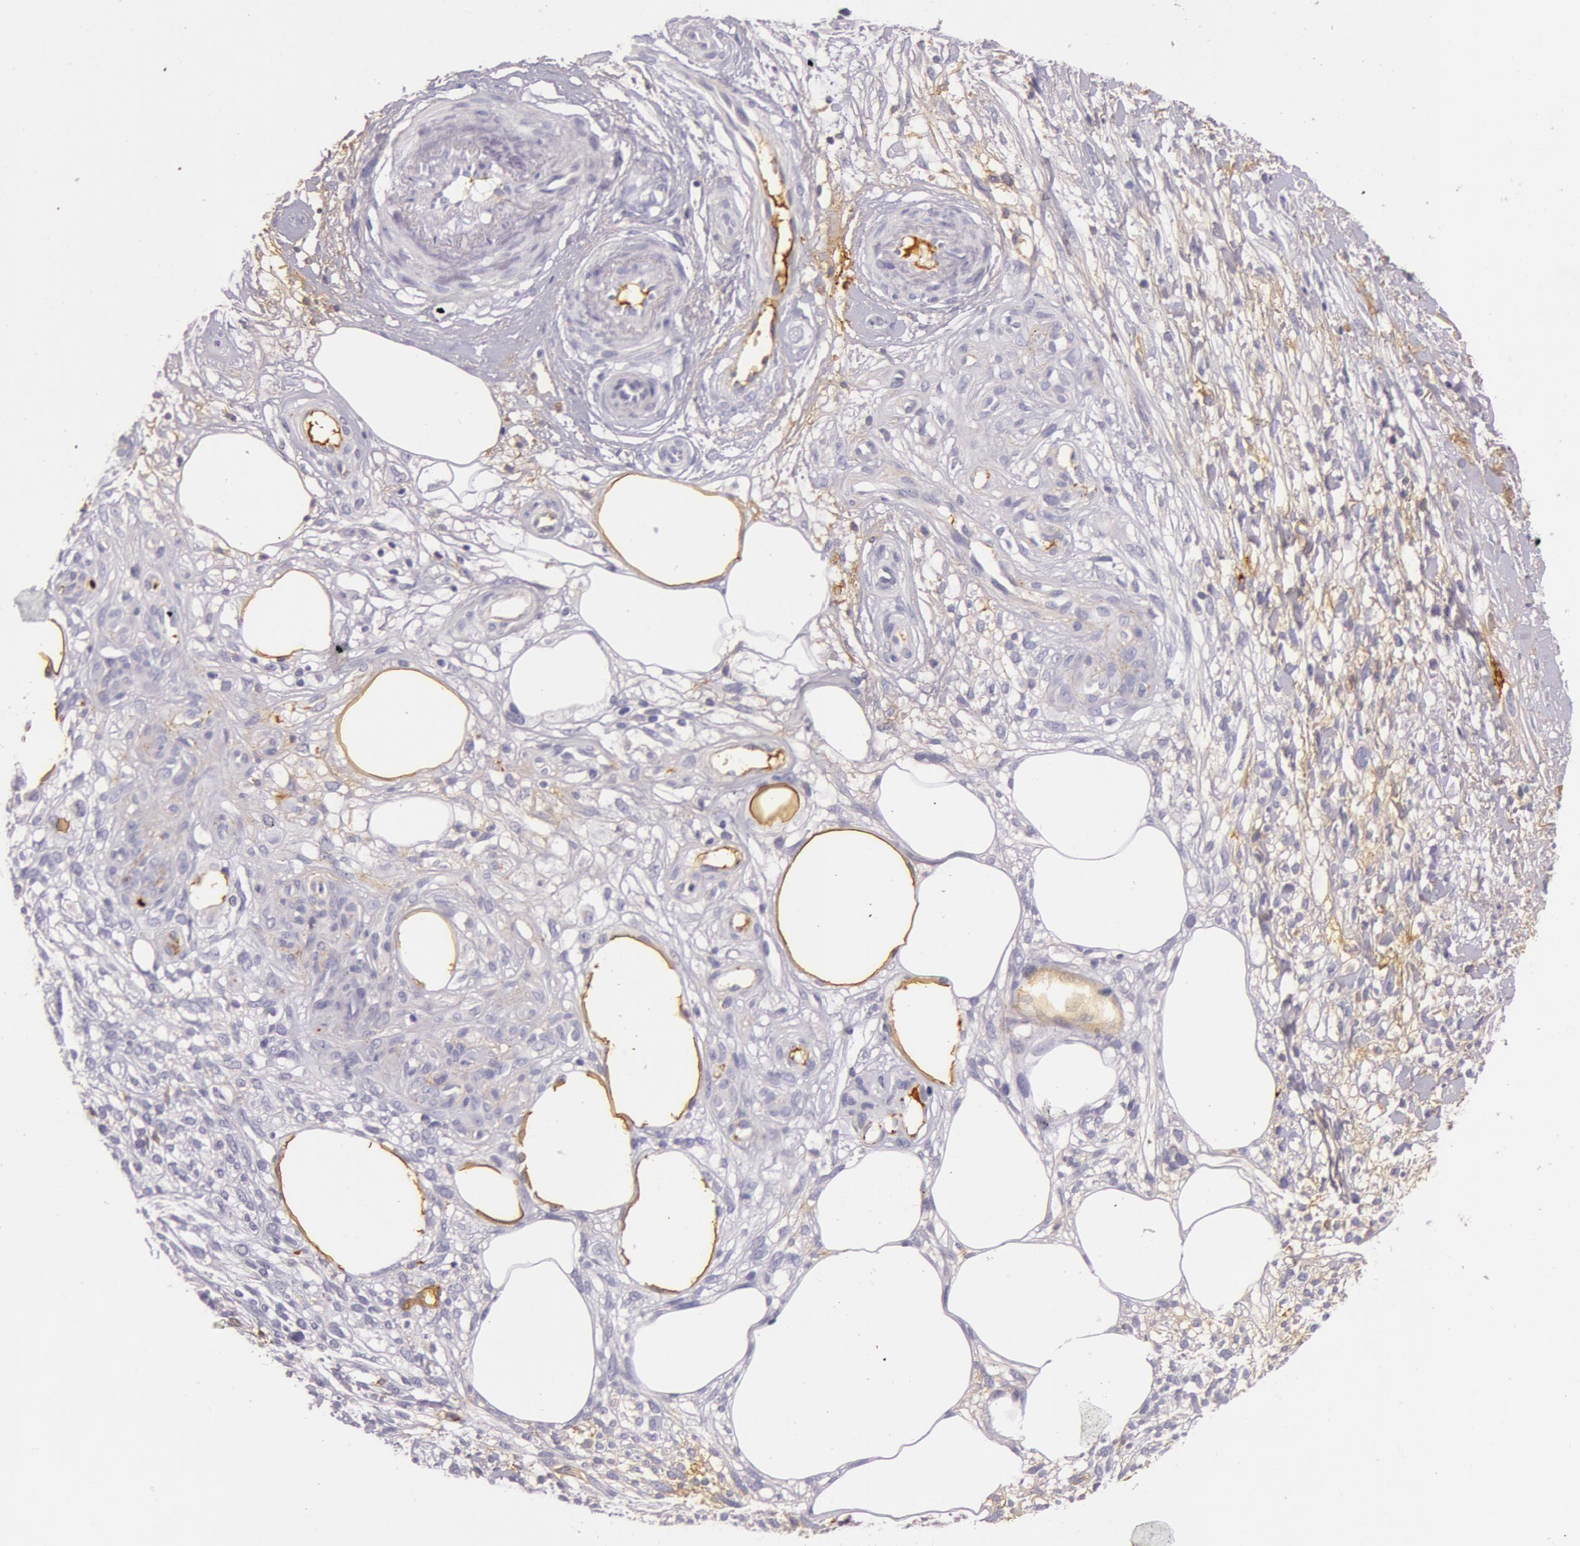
{"staining": {"intensity": "negative", "quantity": "none", "location": "none"}, "tissue": "melanoma", "cell_type": "Tumor cells", "image_type": "cancer", "snomed": [{"axis": "morphology", "description": "Malignant melanoma, NOS"}, {"axis": "topography", "description": "Skin"}], "caption": "Melanoma was stained to show a protein in brown. There is no significant positivity in tumor cells.", "gene": "C4BPA", "patient": {"sex": "female", "age": 85}}